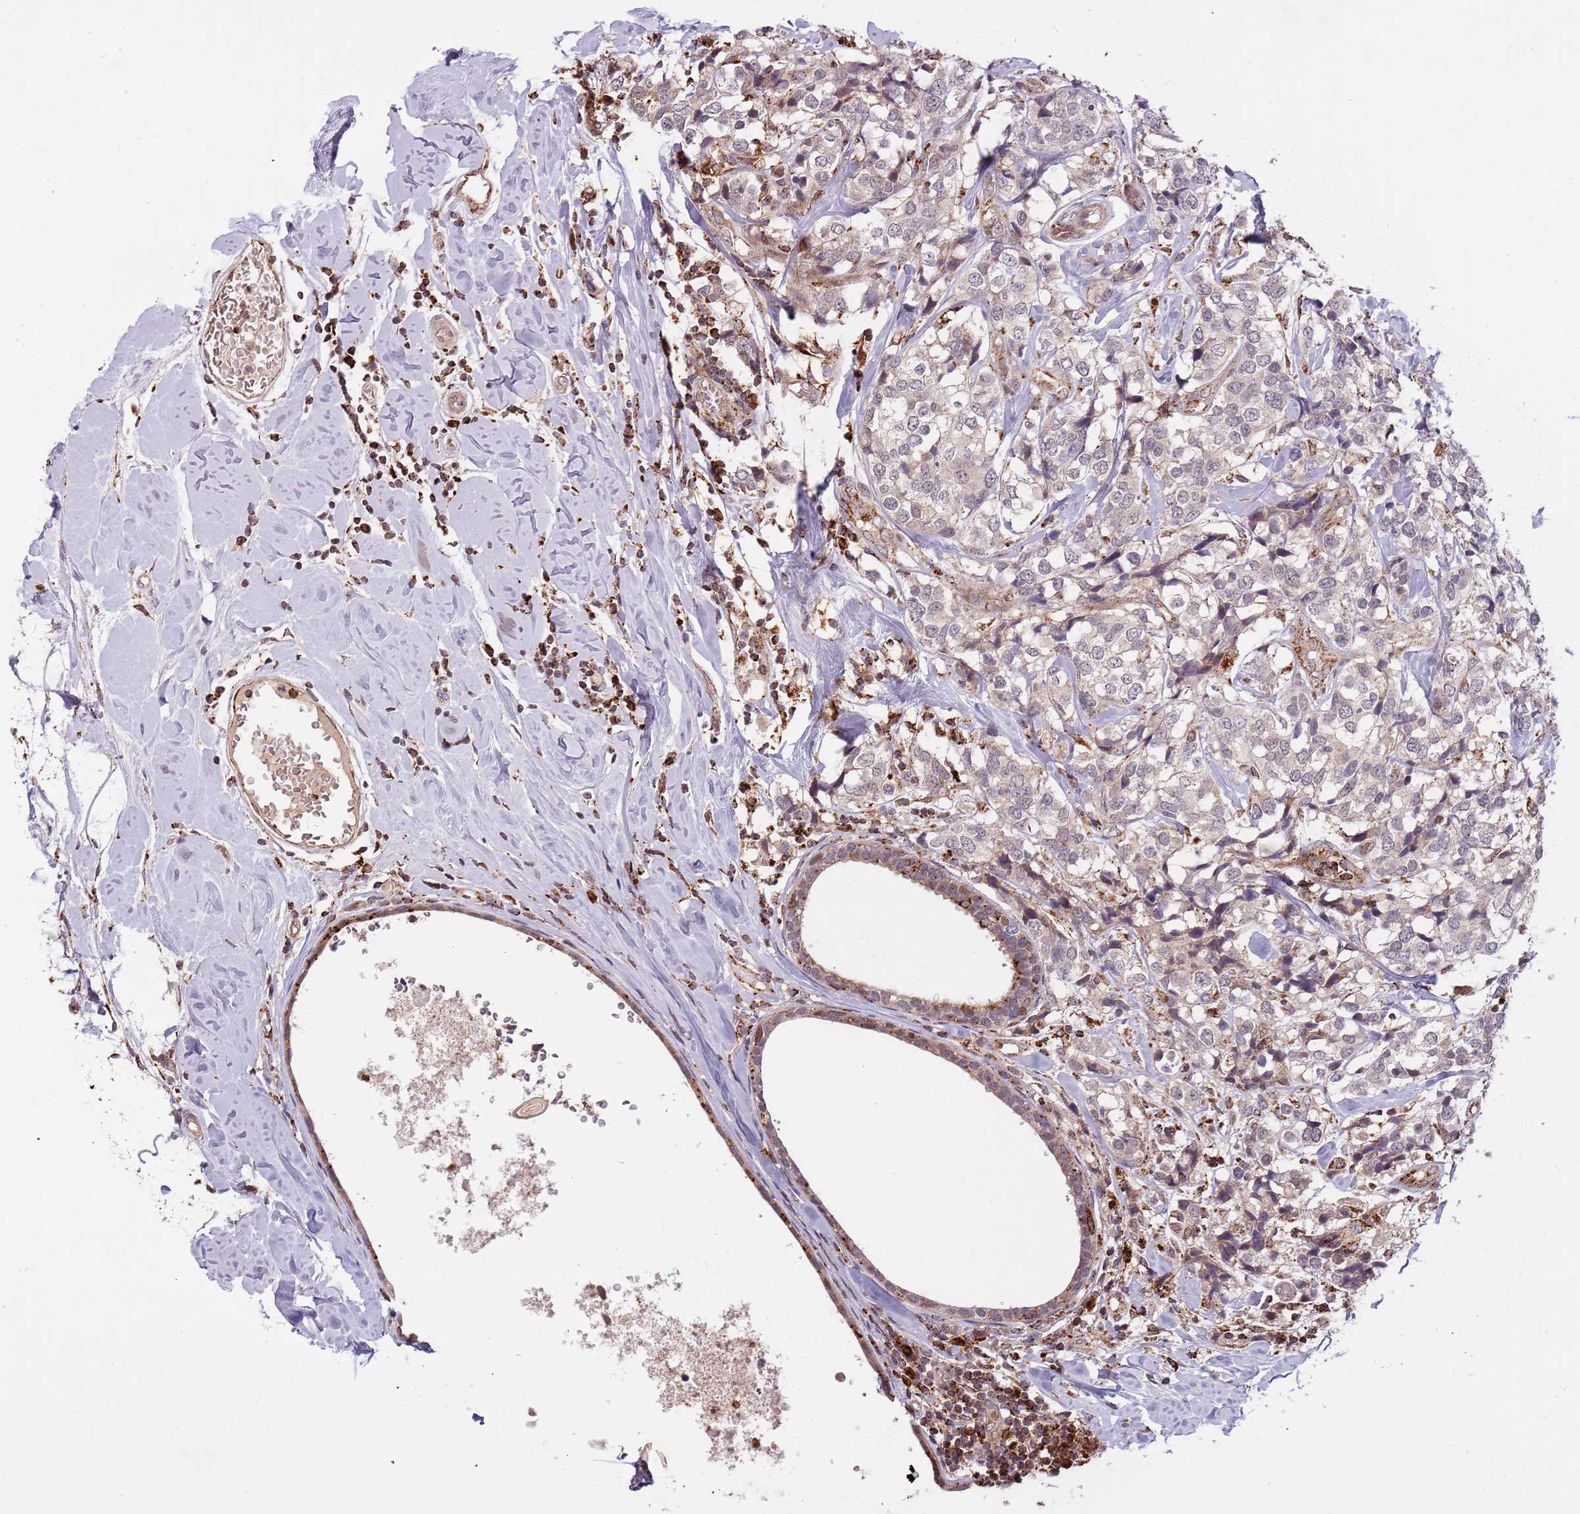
{"staining": {"intensity": "negative", "quantity": "none", "location": "none"}, "tissue": "breast cancer", "cell_type": "Tumor cells", "image_type": "cancer", "snomed": [{"axis": "morphology", "description": "Lobular carcinoma"}, {"axis": "topography", "description": "Breast"}], "caption": "Photomicrograph shows no protein positivity in tumor cells of breast lobular carcinoma tissue. (Stains: DAB immunohistochemistry with hematoxylin counter stain, Microscopy: brightfield microscopy at high magnification).", "gene": "ULK3", "patient": {"sex": "female", "age": 59}}